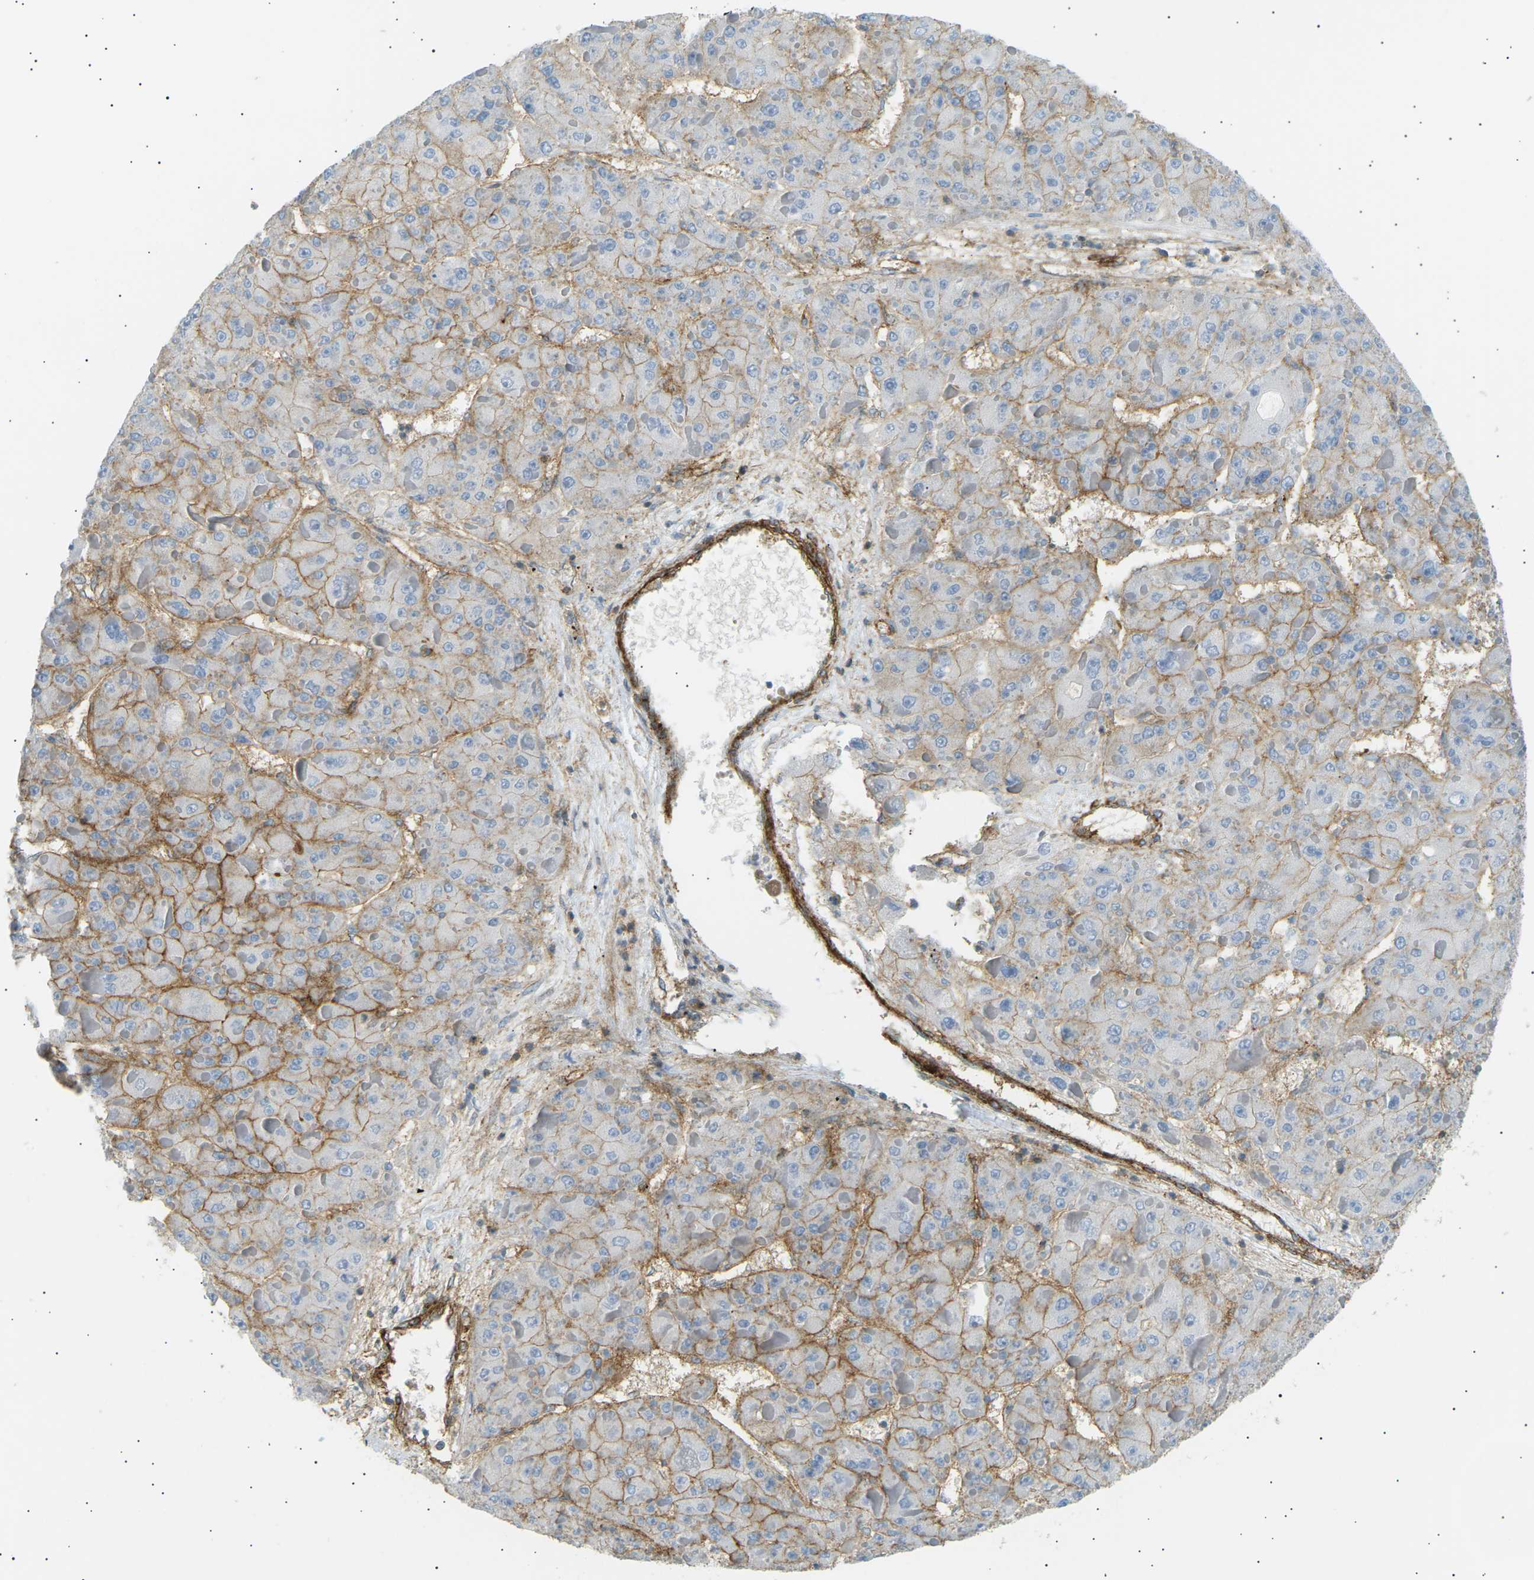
{"staining": {"intensity": "moderate", "quantity": "25%-75%", "location": "cytoplasmic/membranous"}, "tissue": "liver cancer", "cell_type": "Tumor cells", "image_type": "cancer", "snomed": [{"axis": "morphology", "description": "Carcinoma, Hepatocellular, NOS"}, {"axis": "topography", "description": "Liver"}], "caption": "High-magnification brightfield microscopy of liver cancer (hepatocellular carcinoma) stained with DAB (brown) and counterstained with hematoxylin (blue). tumor cells exhibit moderate cytoplasmic/membranous expression is appreciated in about25%-75% of cells.", "gene": "ATP2B4", "patient": {"sex": "female", "age": 73}}